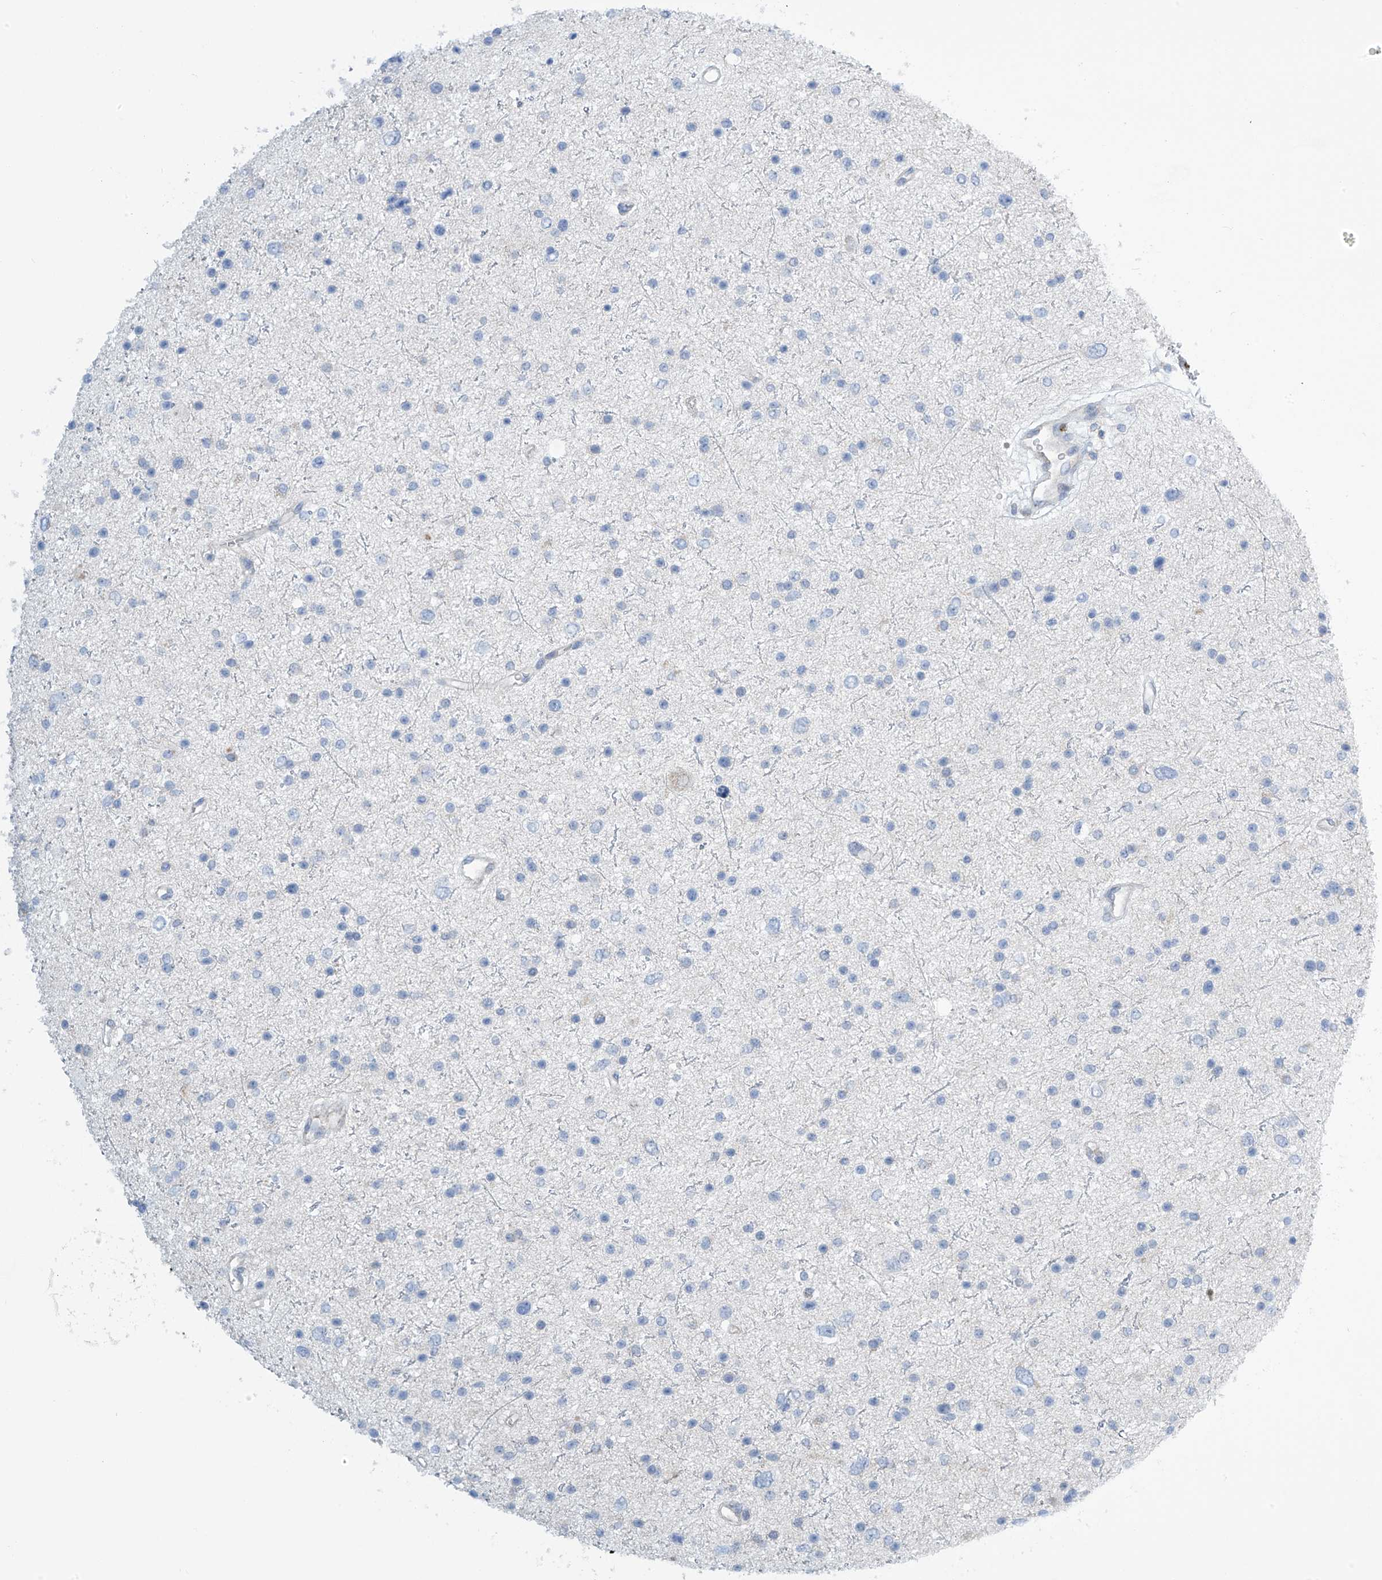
{"staining": {"intensity": "negative", "quantity": "none", "location": "none"}, "tissue": "glioma", "cell_type": "Tumor cells", "image_type": "cancer", "snomed": [{"axis": "morphology", "description": "Glioma, malignant, Low grade"}, {"axis": "topography", "description": "Brain"}], "caption": "Immunohistochemistry (IHC) photomicrograph of glioma stained for a protein (brown), which shows no expression in tumor cells.", "gene": "IBA57", "patient": {"sex": "female", "age": 37}}